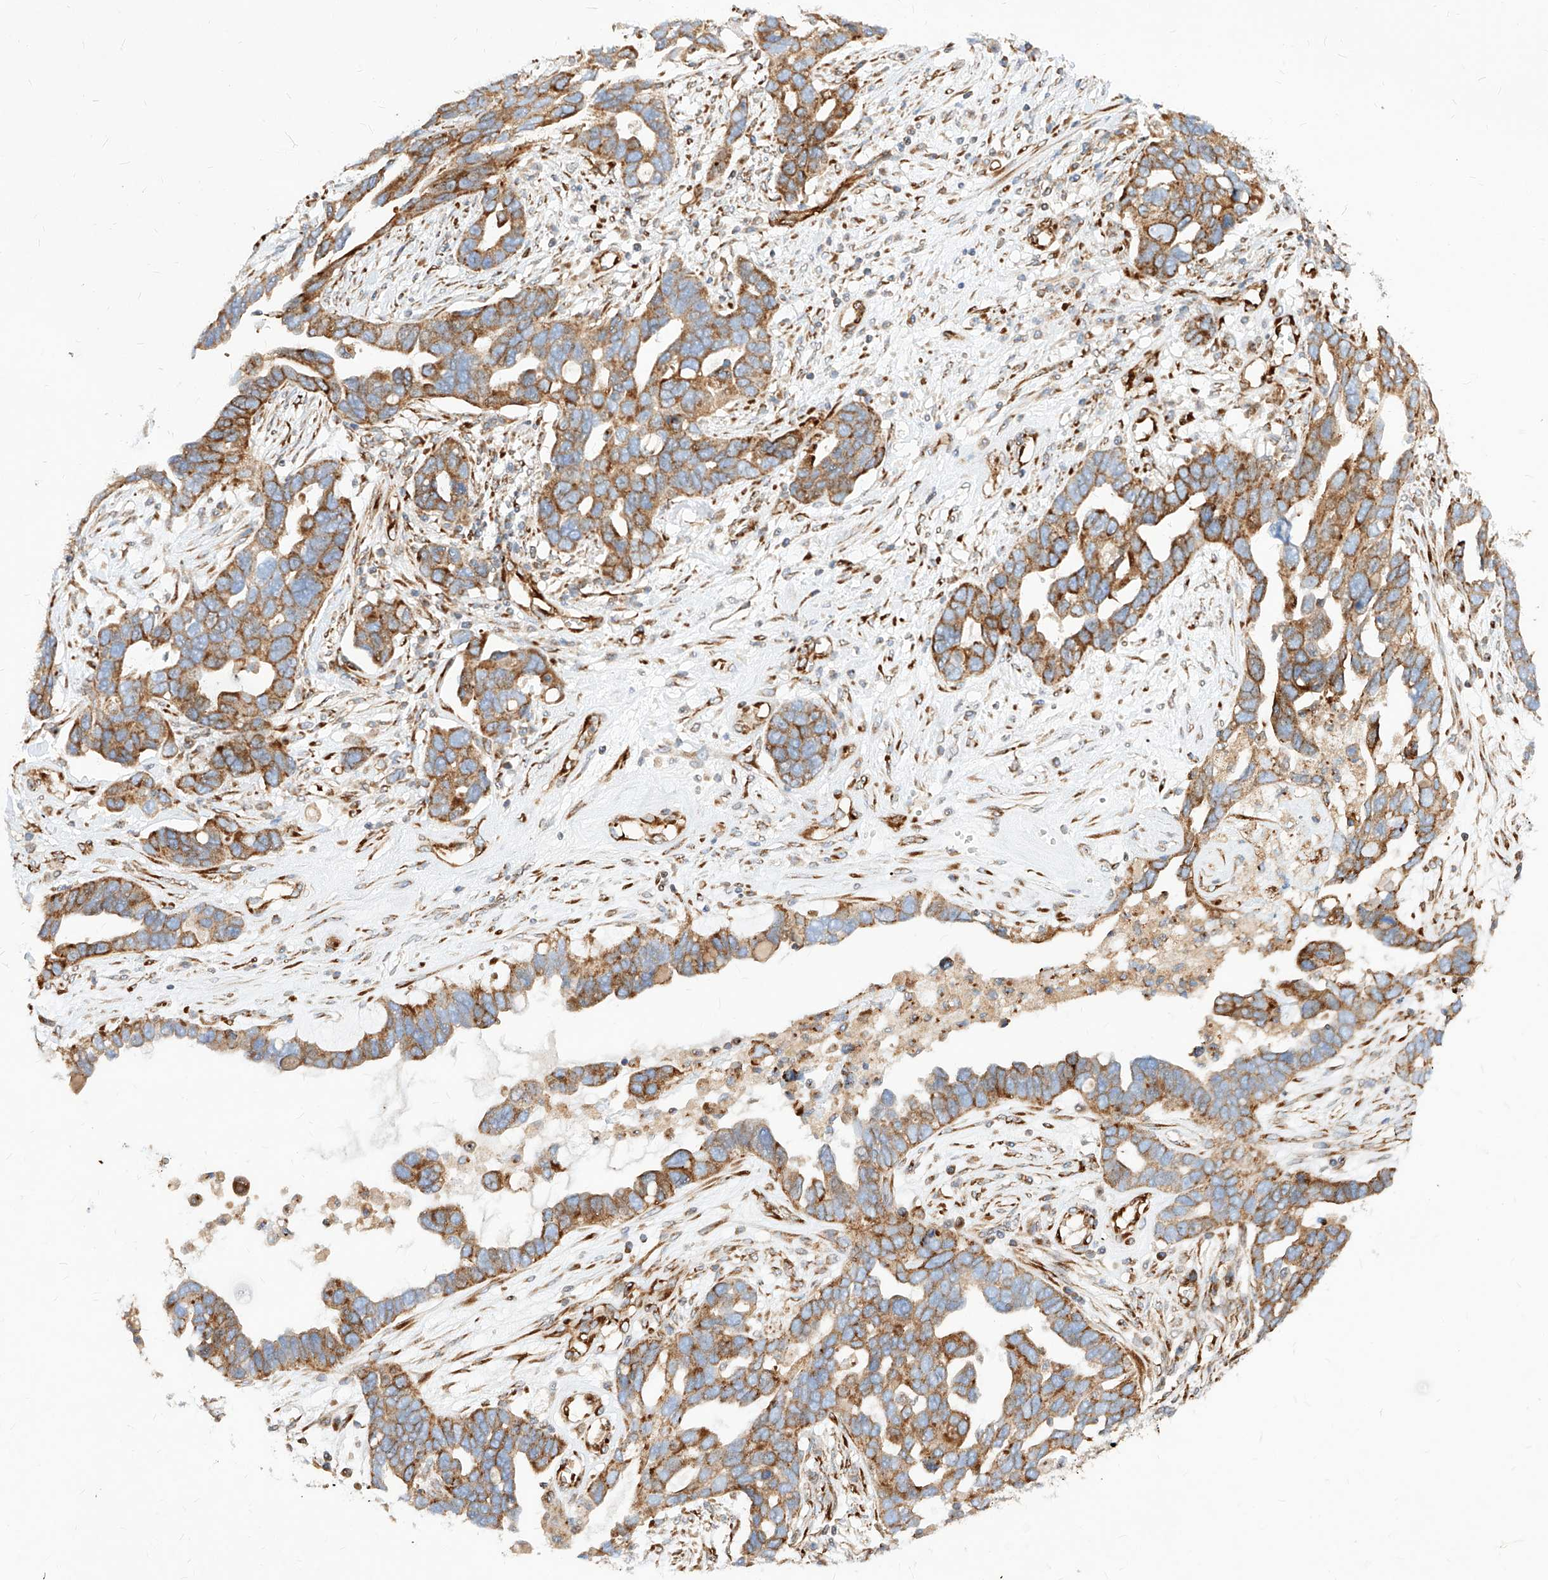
{"staining": {"intensity": "moderate", "quantity": ">75%", "location": "cytoplasmic/membranous"}, "tissue": "ovarian cancer", "cell_type": "Tumor cells", "image_type": "cancer", "snomed": [{"axis": "morphology", "description": "Cystadenocarcinoma, serous, NOS"}, {"axis": "topography", "description": "Ovary"}], "caption": "Immunohistochemical staining of human ovarian serous cystadenocarcinoma reveals medium levels of moderate cytoplasmic/membranous positivity in about >75% of tumor cells.", "gene": "CSGALNACT2", "patient": {"sex": "female", "age": 54}}